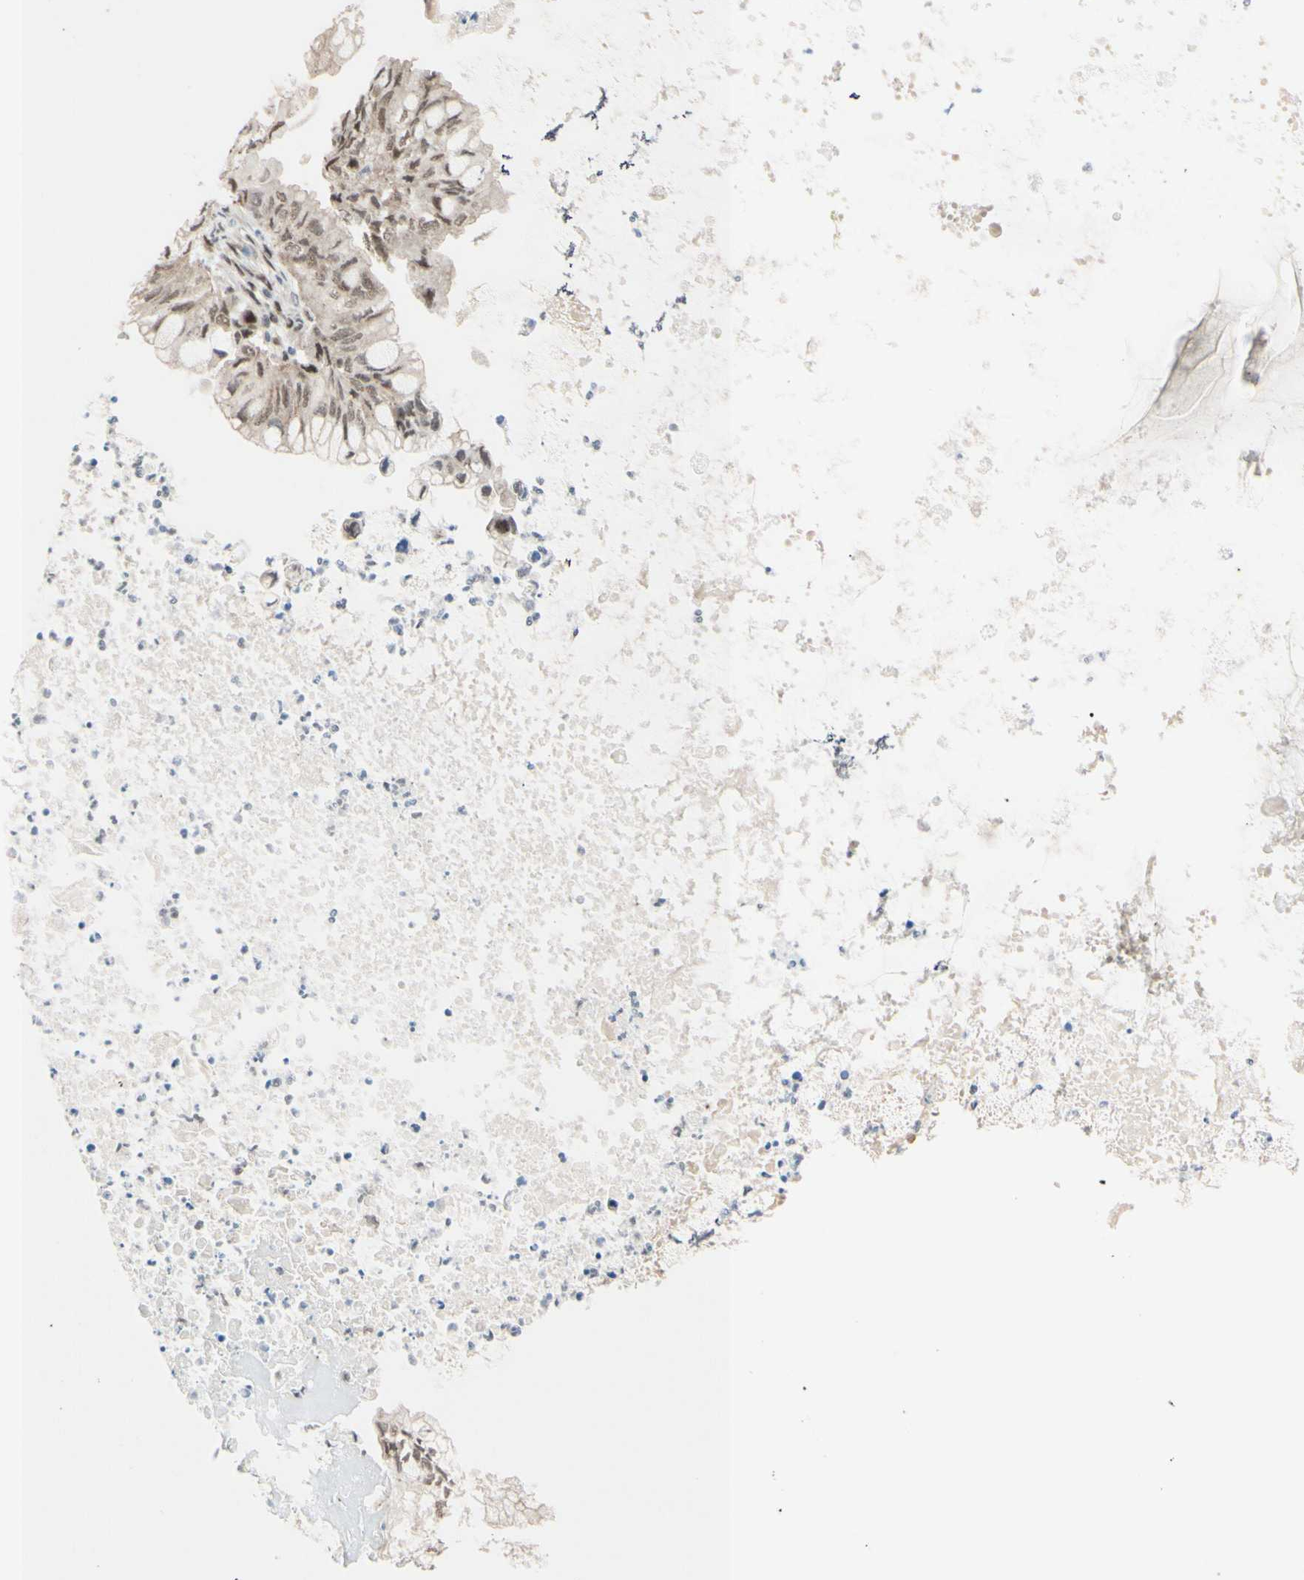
{"staining": {"intensity": "weak", "quantity": ">75%", "location": "cytoplasmic/membranous,nuclear"}, "tissue": "ovarian cancer", "cell_type": "Tumor cells", "image_type": "cancer", "snomed": [{"axis": "morphology", "description": "Cystadenocarcinoma, mucinous, NOS"}, {"axis": "topography", "description": "Ovary"}], "caption": "Approximately >75% of tumor cells in human ovarian cancer show weak cytoplasmic/membranous and nuclear protein staining as visualized by brown immunohistochemical staining.", "gene": "BRMS1", "patient": {"sex": "female", "age": 80}}